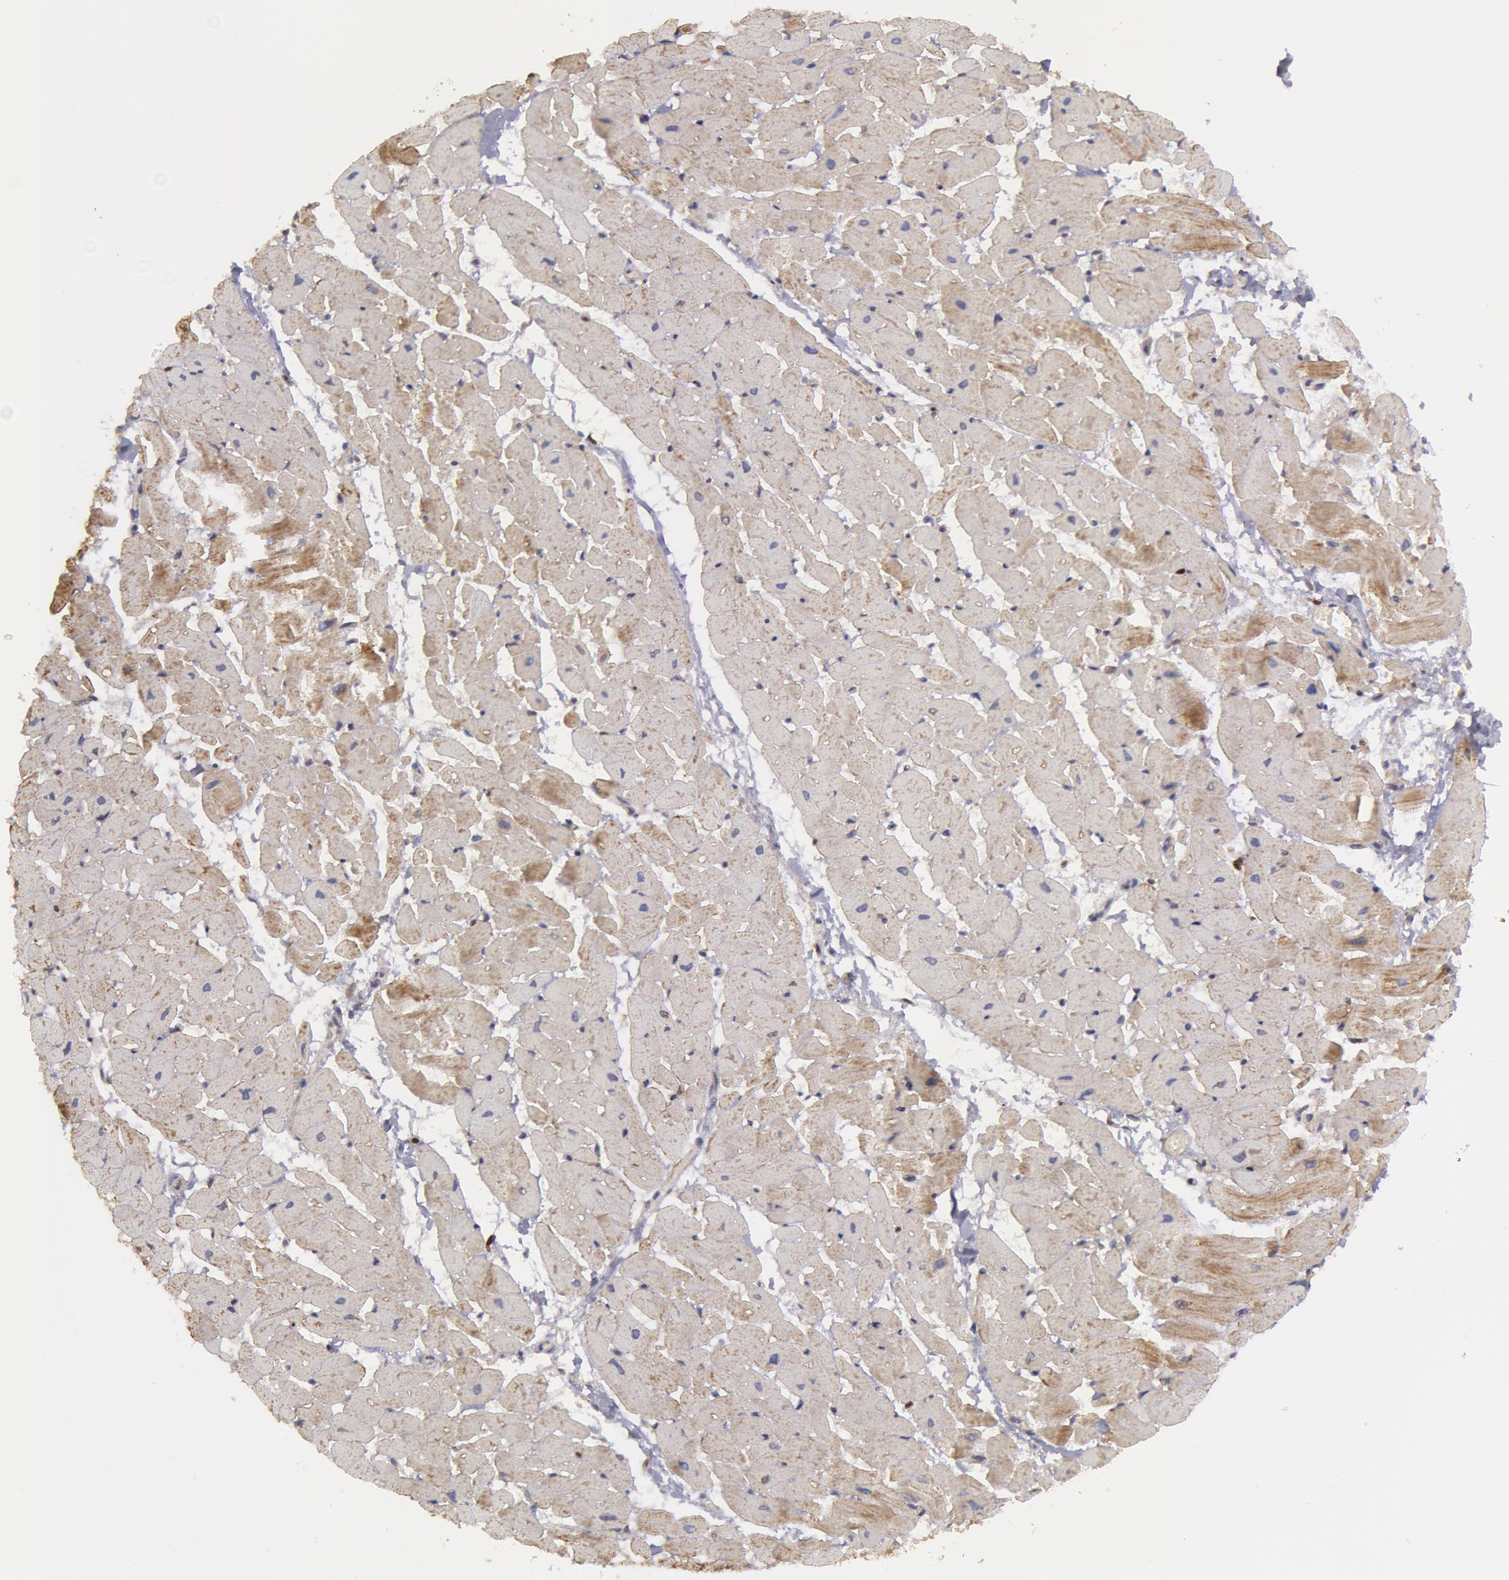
{"staining": {"intensity": "moderate", "quantity": "25%-75%", "location": "cytoplasmic/membranous"}, "tissue": "heart muscle", "cell_type": "Cardiomyocytes", "image_type": "normal", "snomed": [{"axis": "morphology", "description": "Normal tissue, NOS"}, {"axis": "topography", "description": "Heart"}], "caption": "Unremarkable heart muscle displays moderate cytoplasmic/membranous expression in about 25%-75% of cardiomyocytes The staining was performed using DAB, with brown indicating positive protein expression. Nuclei are stained blue with hematoxylin..", "gene": "ERBB2", "patient": {"sex": "female", "age": 19}}